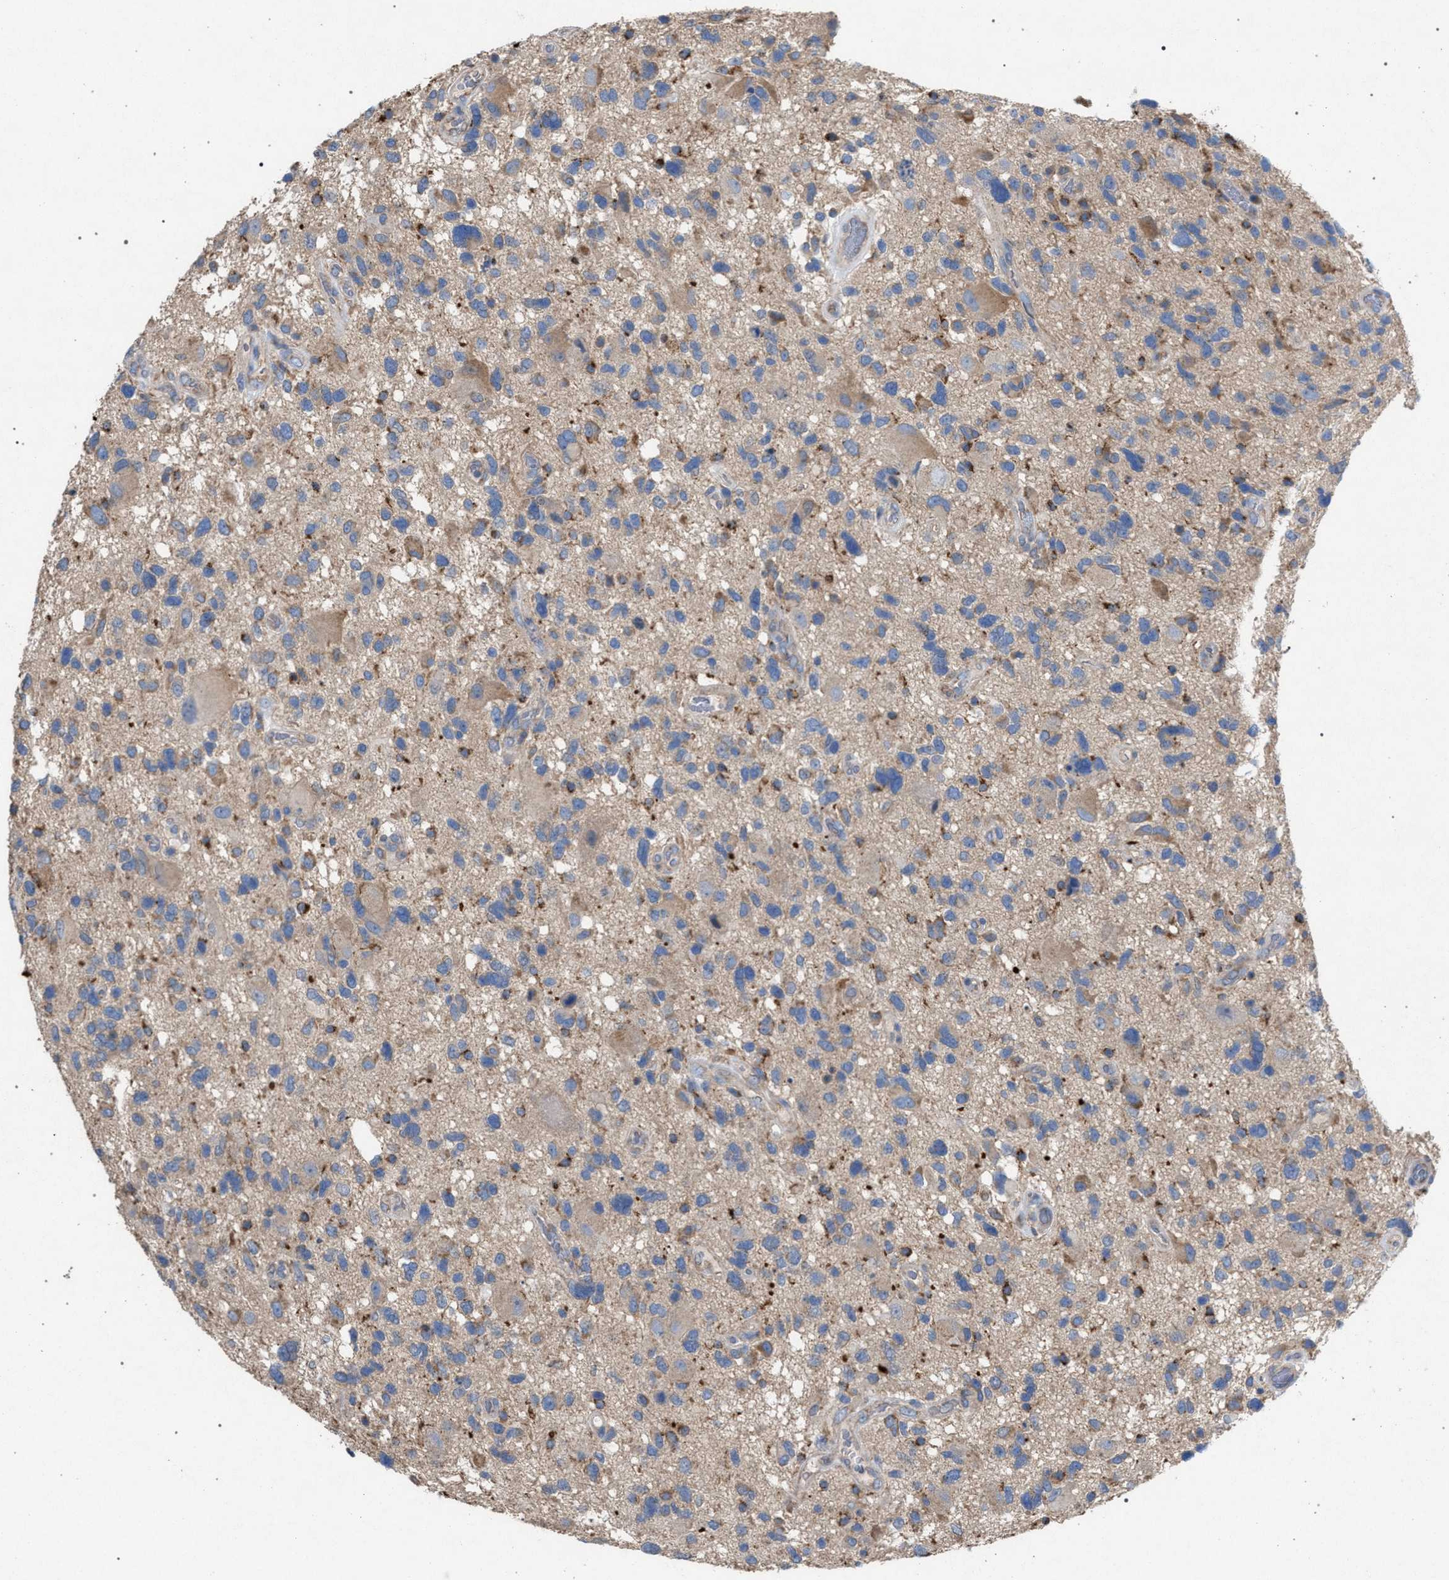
{"staining": {"intensity": "weak", "quantity": ">75%", "location": "cytoplasmic/membranous"}, "tissue": "glioma", "cell_type": "Tumor cells", "image_type": "cancer", "snomed": [{"axis": "morphology", "description": "Glioma, malignant, High grade"}, {"axis": "topography", "description": "Brain"}], "caption": "High-power microscopy captured an immunohistochemistry histopathology image of malignant glioma (high-grade), revealing weak cytoplasmic/membranous staining in about >75% of tumor cells. The staining is performed using DAB (3,3'-diaminobenzidine) brown chromogen to label protein expression. The nuclei are counter-stained blue using hematoxylin.", "gene": "VPS13A", "patient": {"sex": "male", "age": 33}}